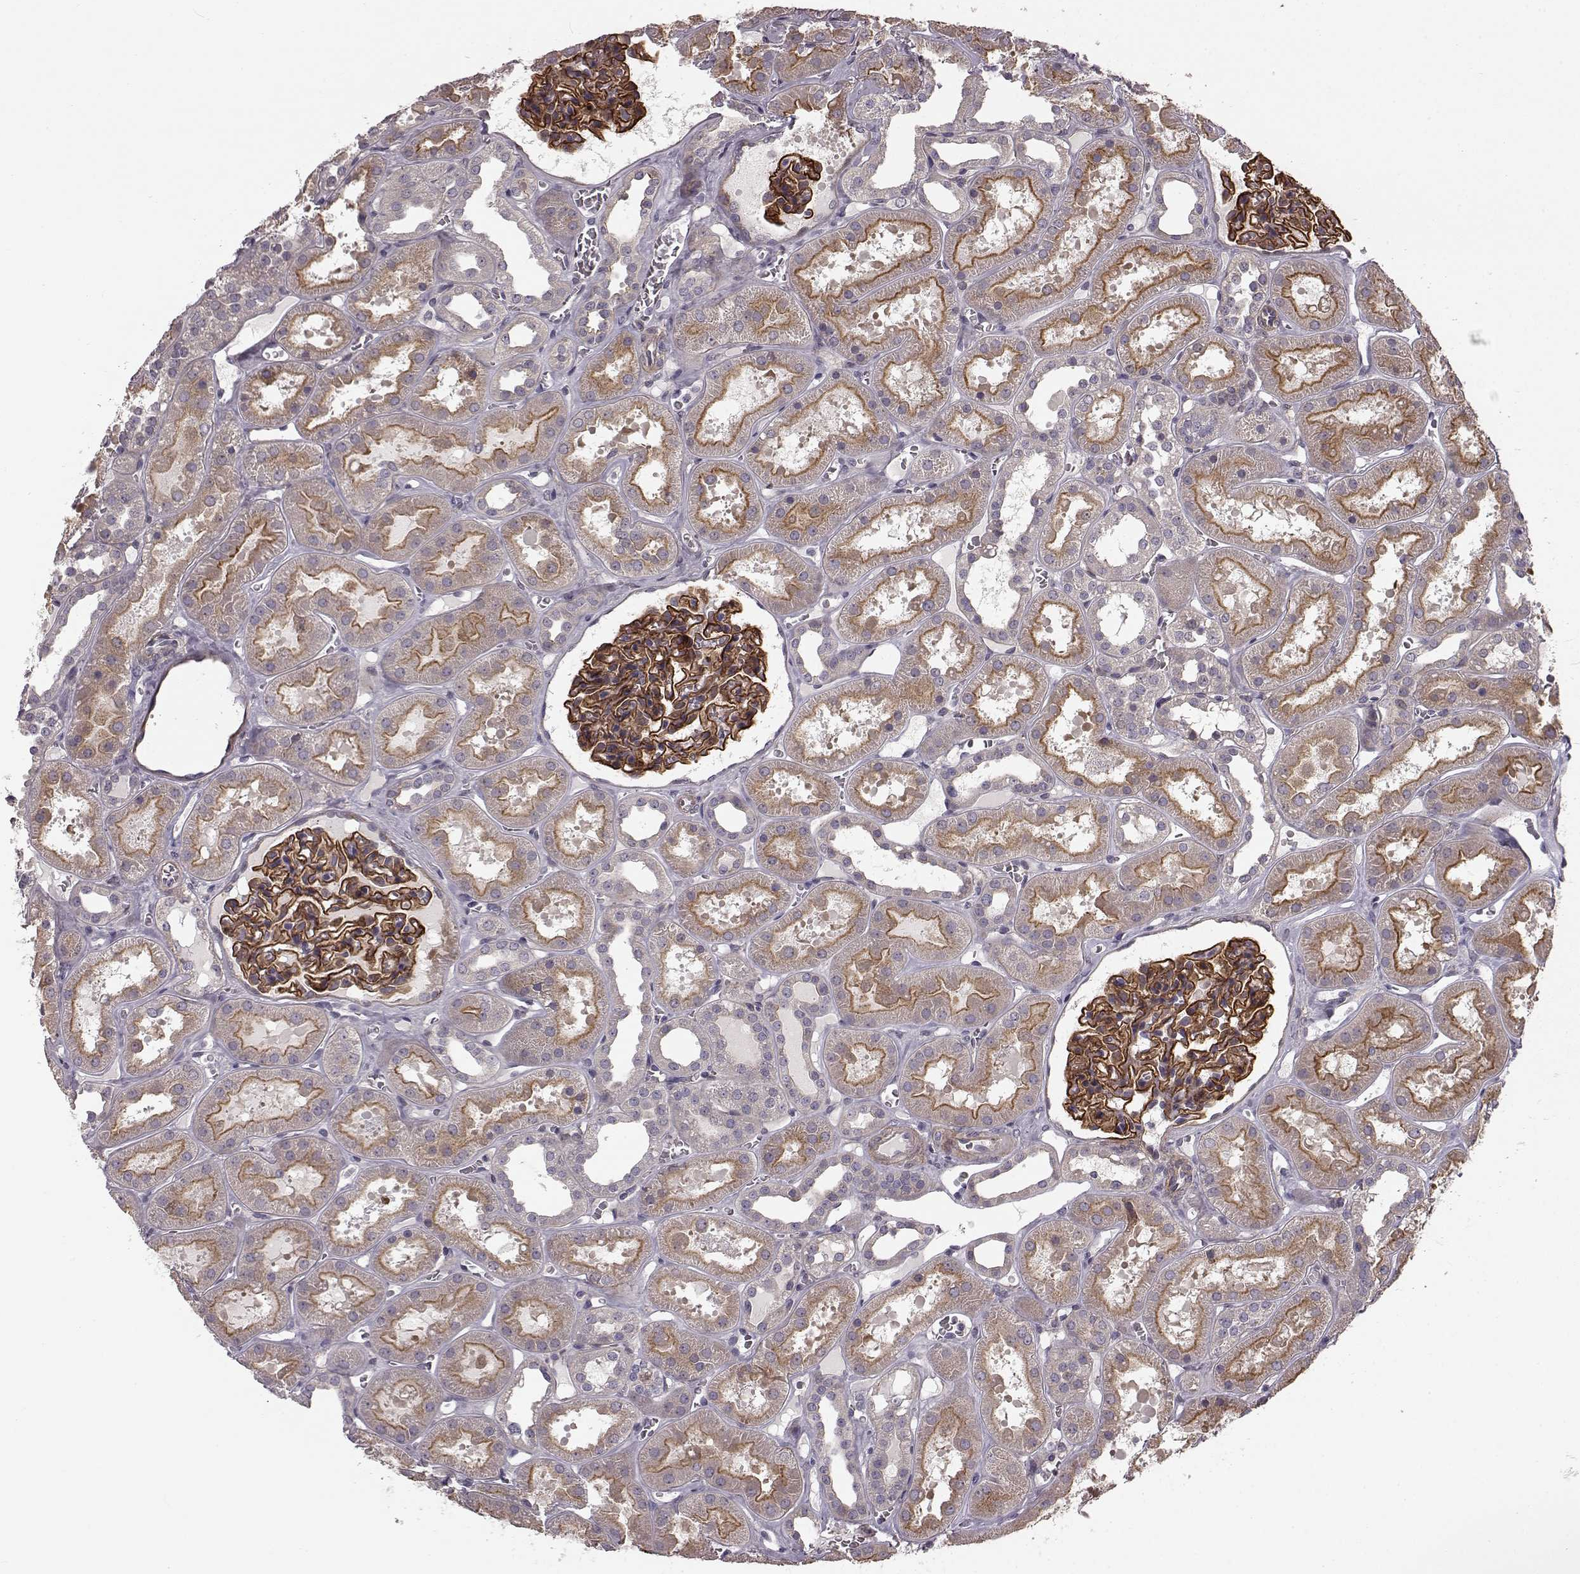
{"staining": {"intensity": "strong", "quantity": "25%-75%", "location": "cytoplasmic/membranous"}, "tissue": "kidney", "cell_type": "Cells in glomeruli", "image_type": "normal", "snomed": [{"axis": "morphology", "description": "Normal tissue, NOS"}, {"axis": "topography", "description": "Kidney"}], "caption": "A brown stain labels strong cytoplasmic/membranous staining of a protein in cells in glomeruli of unremarkable kidney. (DAB IHC with brightfield microscopy, high magnification).", "gene": "SLC22A18", "patient": {"sex": "female", "age": 41}}